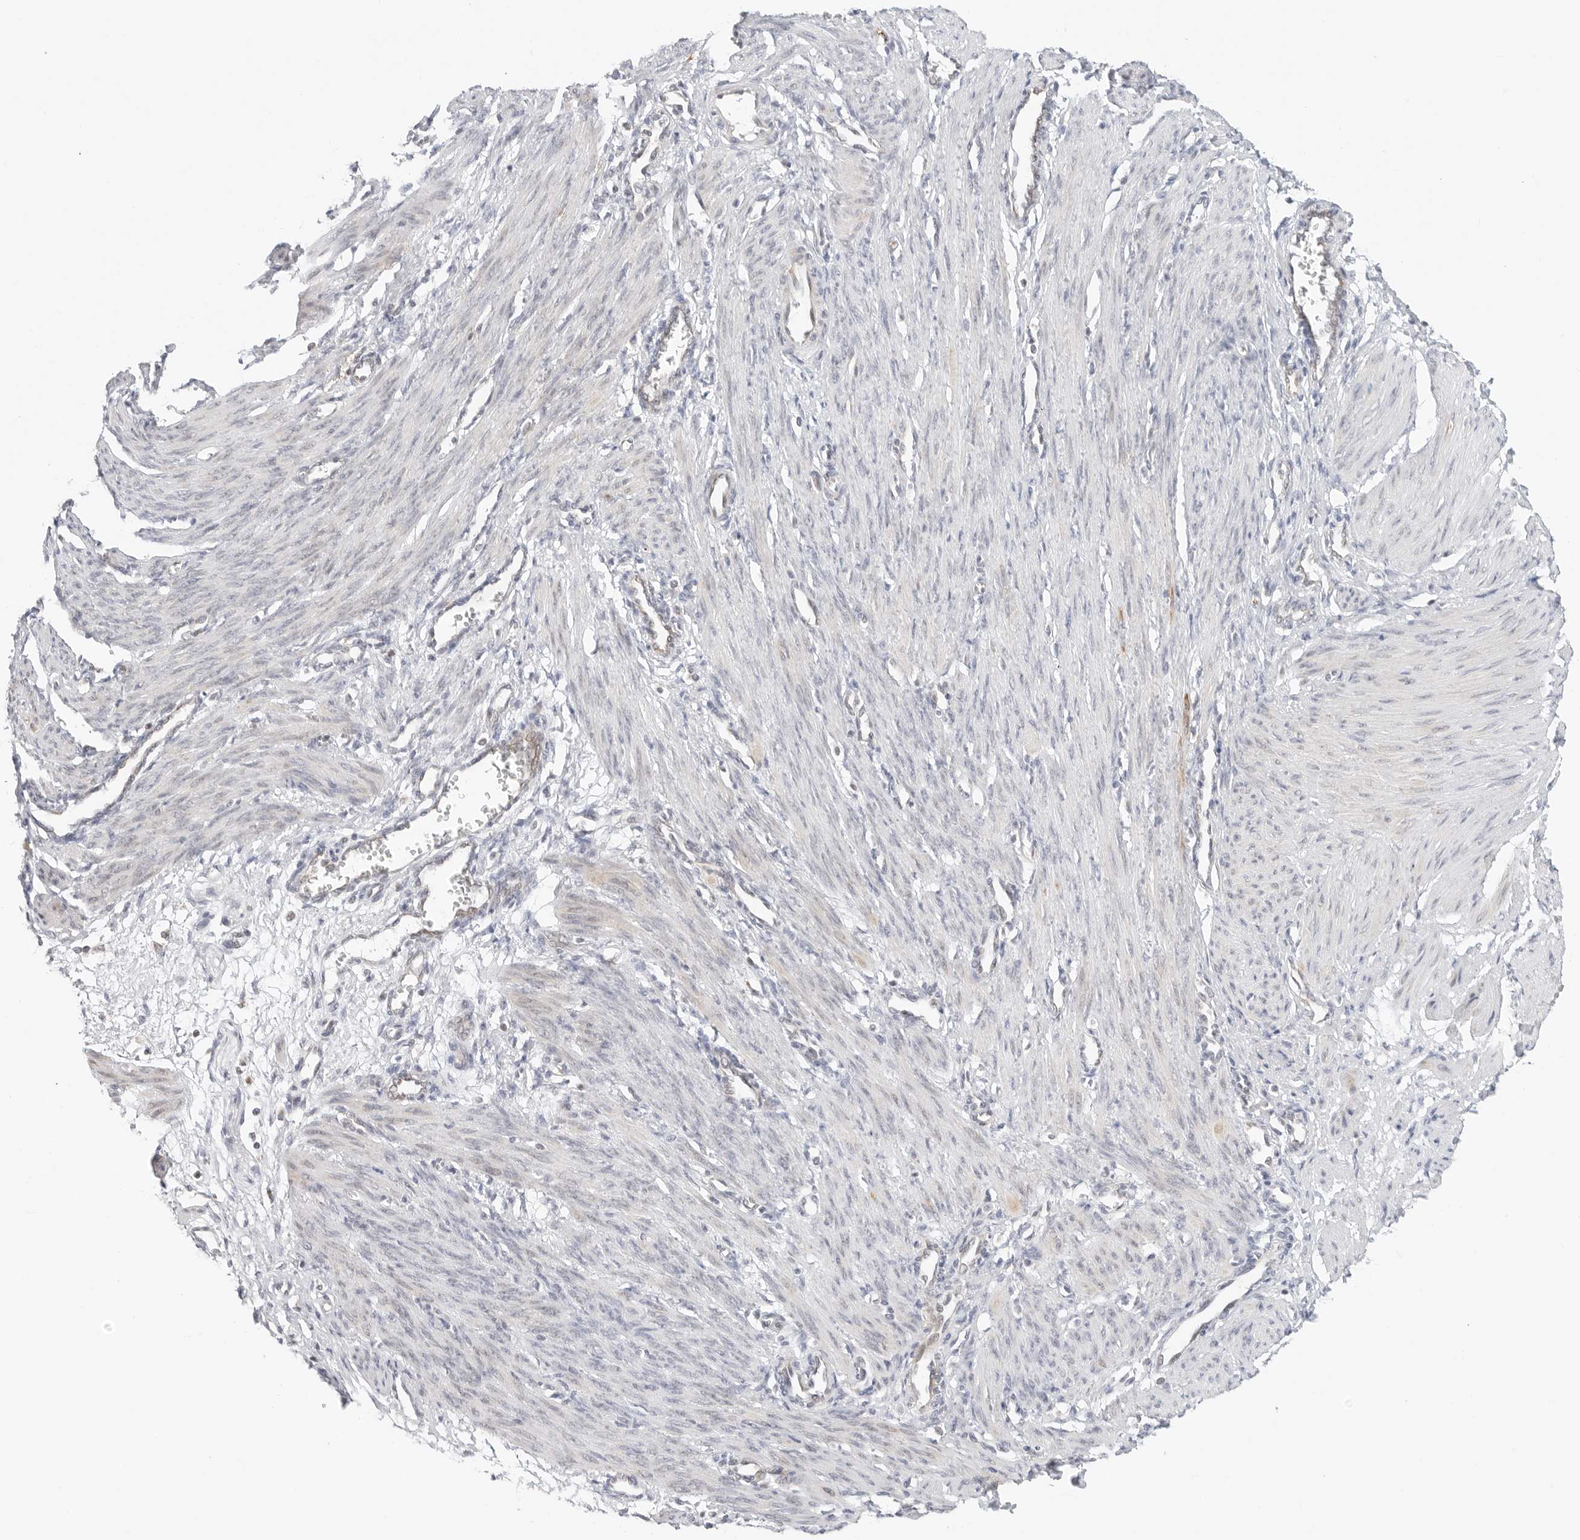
{"staining": {"intensity": "negative", "quantity": "none", "location": "none"}, "tissue": "smooth muscle", "cell_type": "Smooth muscle cells", "image_type": "normal", "snomed": [{"axis": "morphology", "description": "Normal tissue, NOS"}, {"axis": "topography", "description": "Endometrium"}], "caption": "Immunohistochemistry photomicrograph of benign smooth muscle: human smooth muscle stained with DAB (3,3'-diaminobenzidine) displays no significant protein positivity in smooth muscle cells. Nuclei are stained in blue.", "gene": "POLR3GL", "patient": {"sex": "female", "age": 33}}